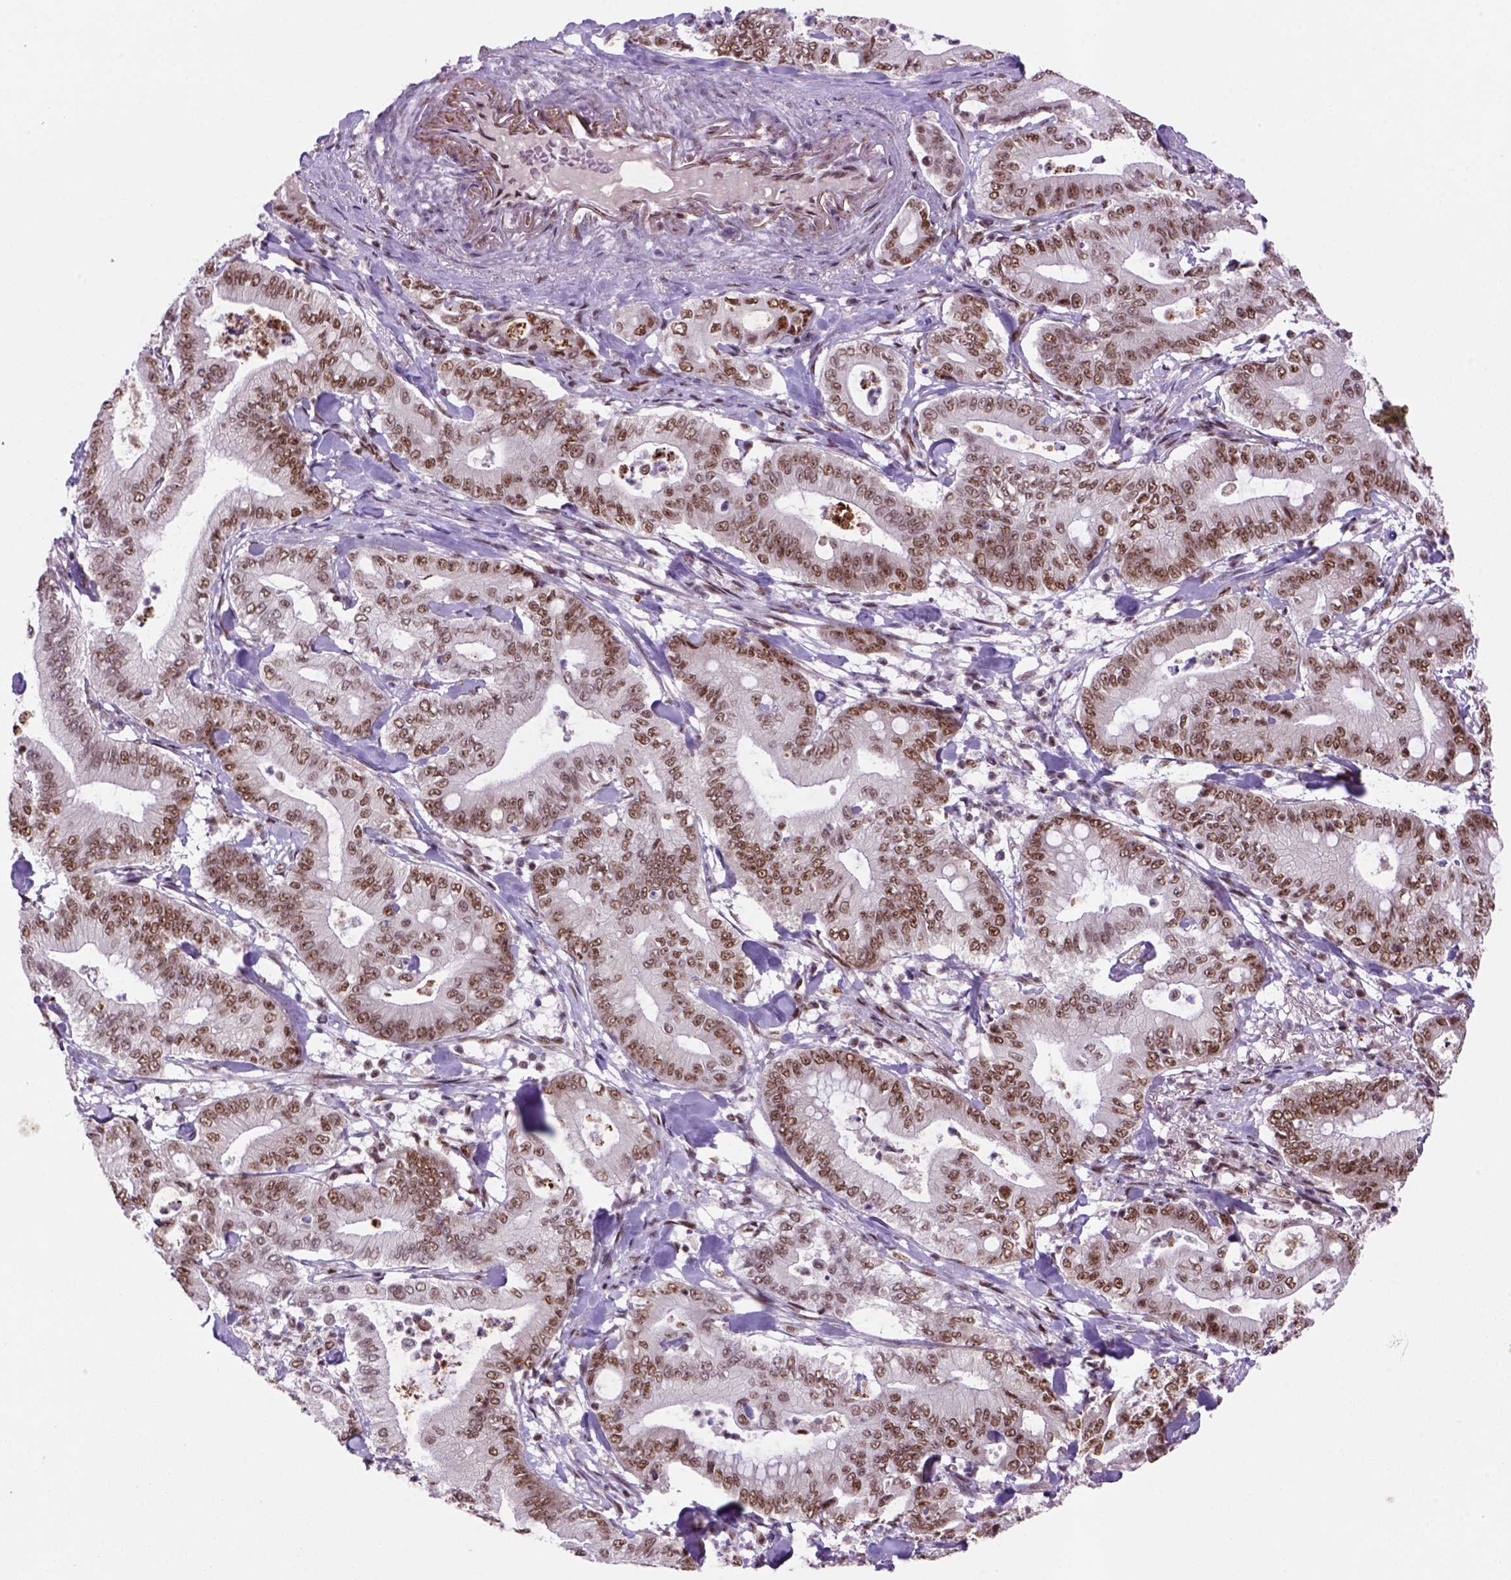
{"staining": {"intensity": "moderate", "quantity": ">75%", "location": "nuclear"}, "tissue": "pancreatic cancer", "cell_type": "Tumor cells", "image_type": "cancer", "snomed": [{"axis": "morphology", "description": "Adenocarcinoma, NOS"}, {"axis": "topography", "description": "Pancreas"}], "caption": "Immunohistochemical staining of pancreatic cancer (adenocarcinoma) reveals moderate nuclear protein staining in approximately >75% of tumor cells.", "gene": "NSMCE2", "patient": {"sex": "male", "age": 71}}